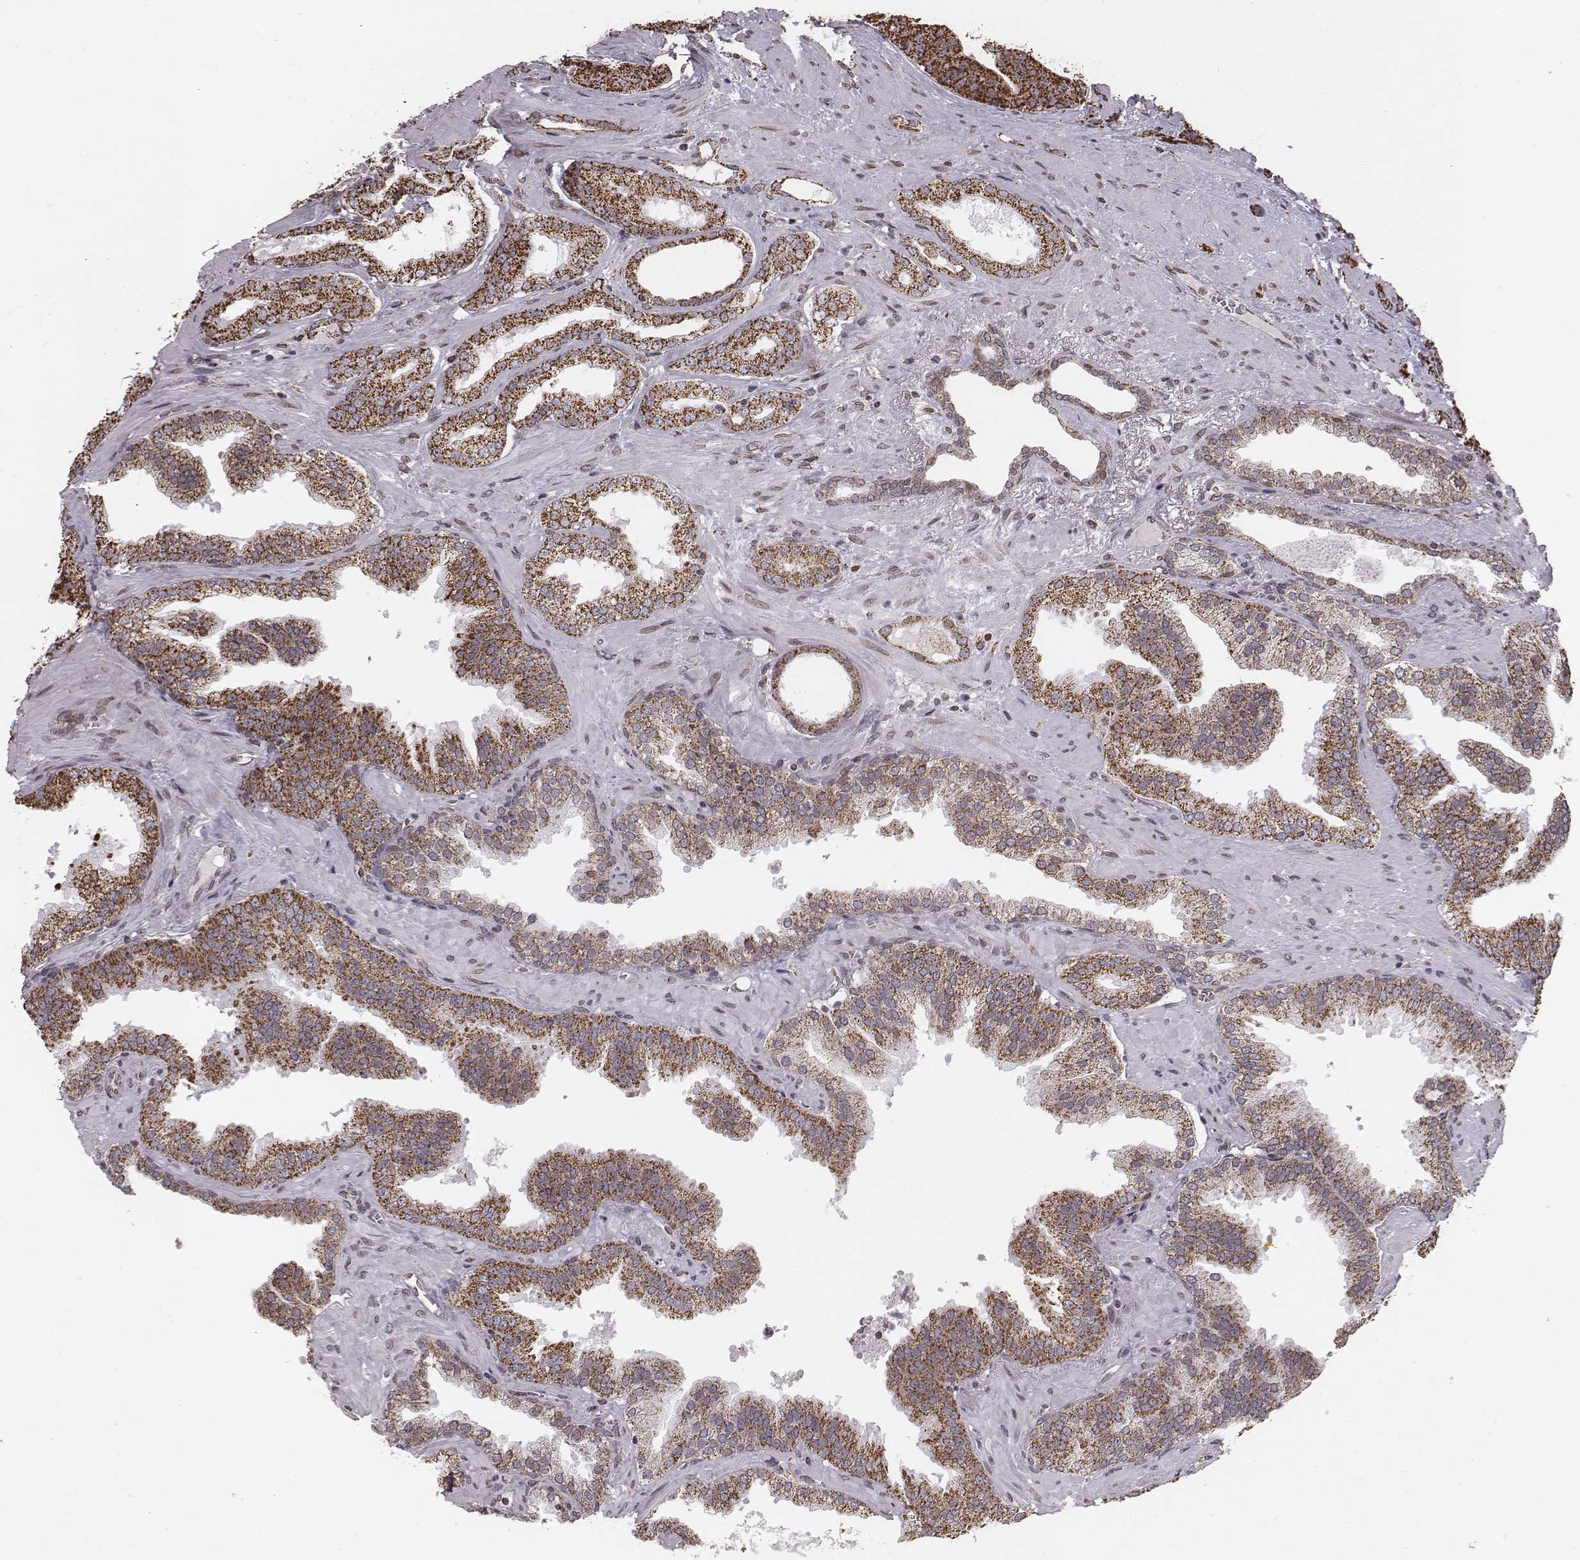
{"staining": {"intensity": "moderate", "quantity": ">75%", "location": "cytoplasmic/membranous"}, "tissue": "prostate cancer", "cell_type": "Tumor cells", "image_type": "cancer", "snomed": [{"axis": "morphology", "description": "Adenocarcinoma, NOS"}, {"axis": "topography", "description": "Prostate"}], "caption": "A high-resolution photomicrograph shows IHC staining of prostate cancer (adenocarcinoma), which exhibits moderate cytoplasmic/membranous positivity in about >75% of tumor cells.", "gene": "ACOT2", "patient": {"sex": "male", "age": 63}}